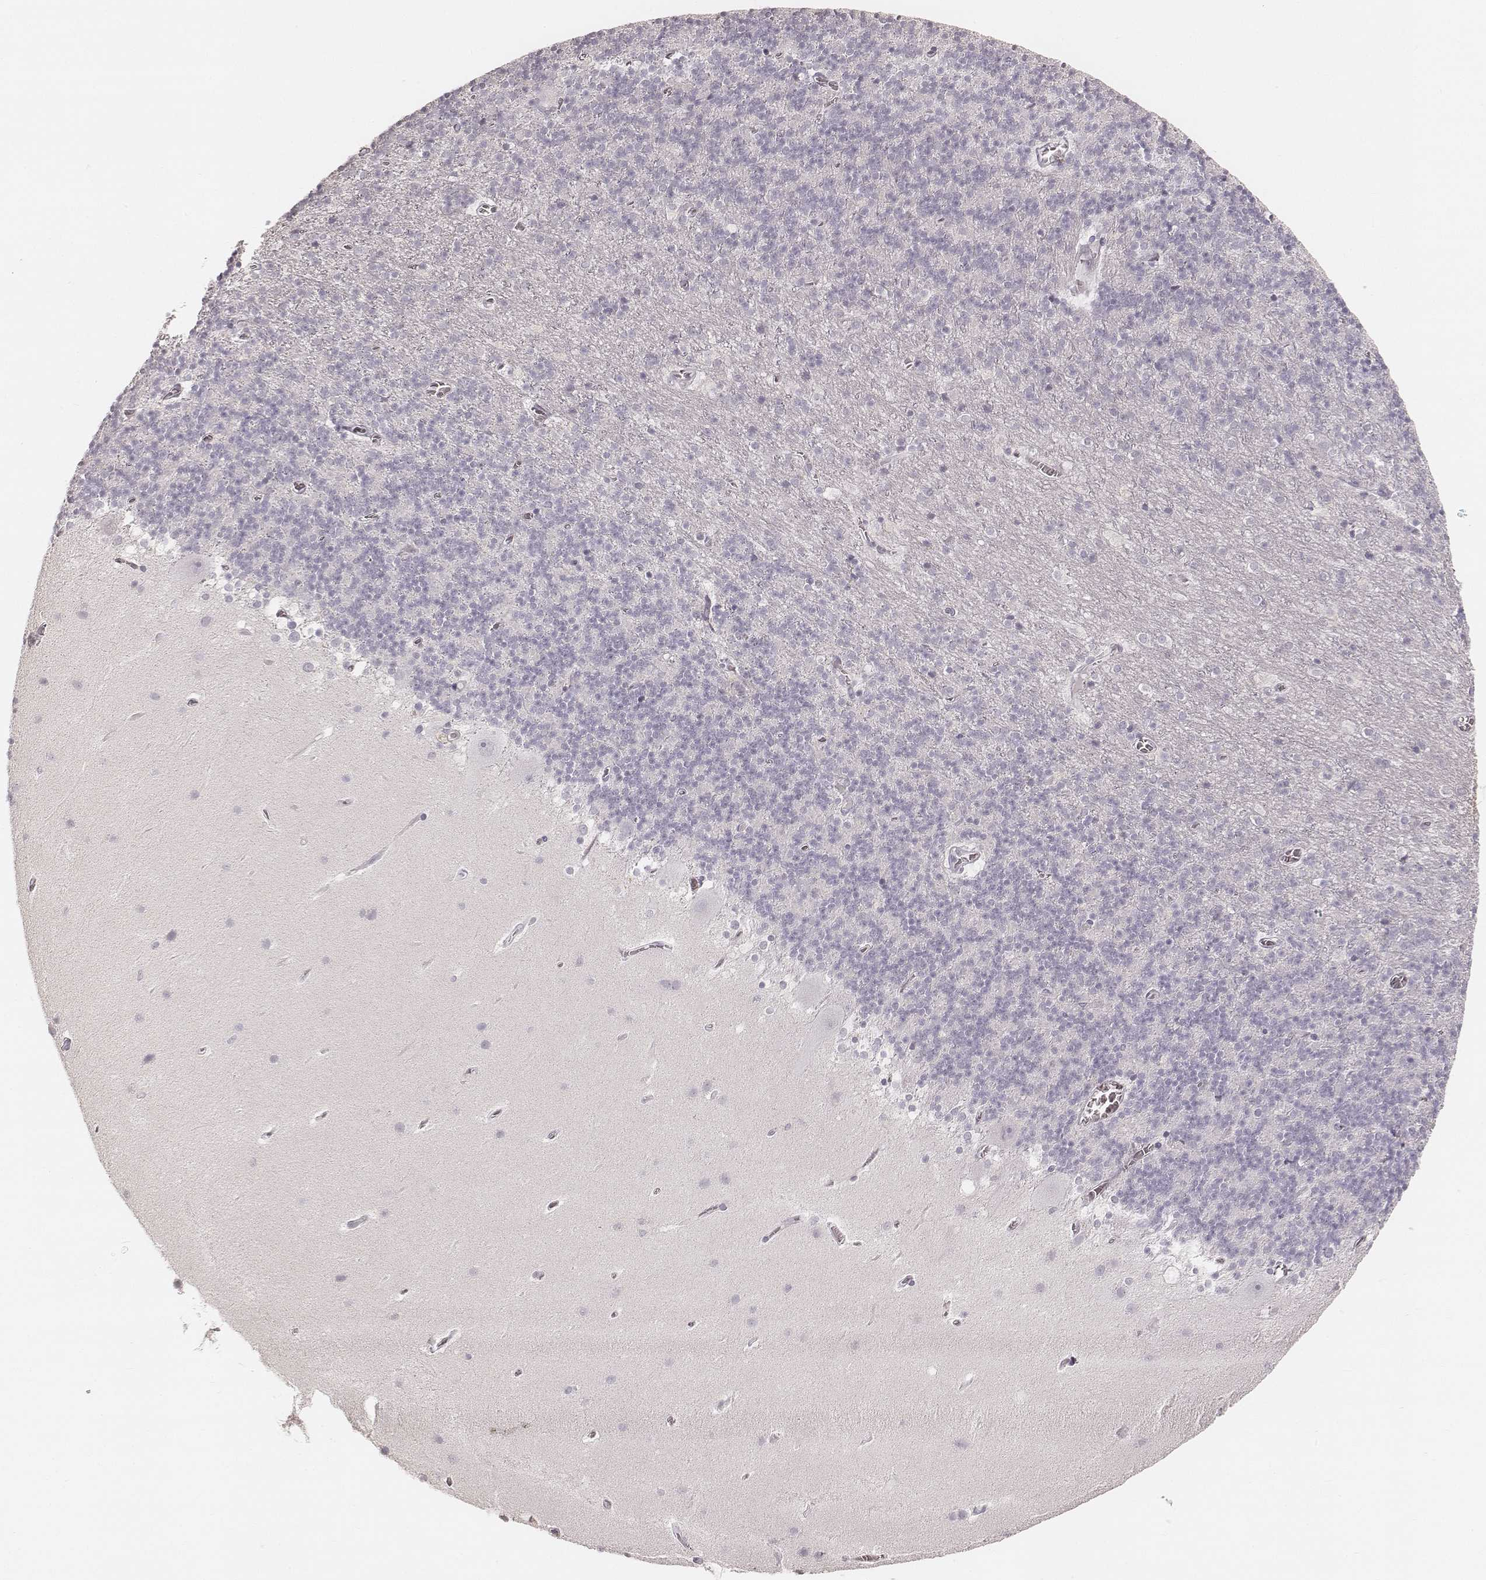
{"staining": {"intensity": "negative", "quantity": "none", "location": "none"}, "tissue": "cerebellum", "cell_type": "Cells in granular layer", "image_type": "normal", "snomed": [{"axis": "morphology", "description": "Normal tissue, NOS"}, {"axis": "topography", "description": "Cerebellum"}], "caption": "Immunohistochemical staining of benign human cerebellum exhibits no significant expression in cells in granular layer.", "gene": "TEX37", "patient": {"sex": "male", "age": 70}}